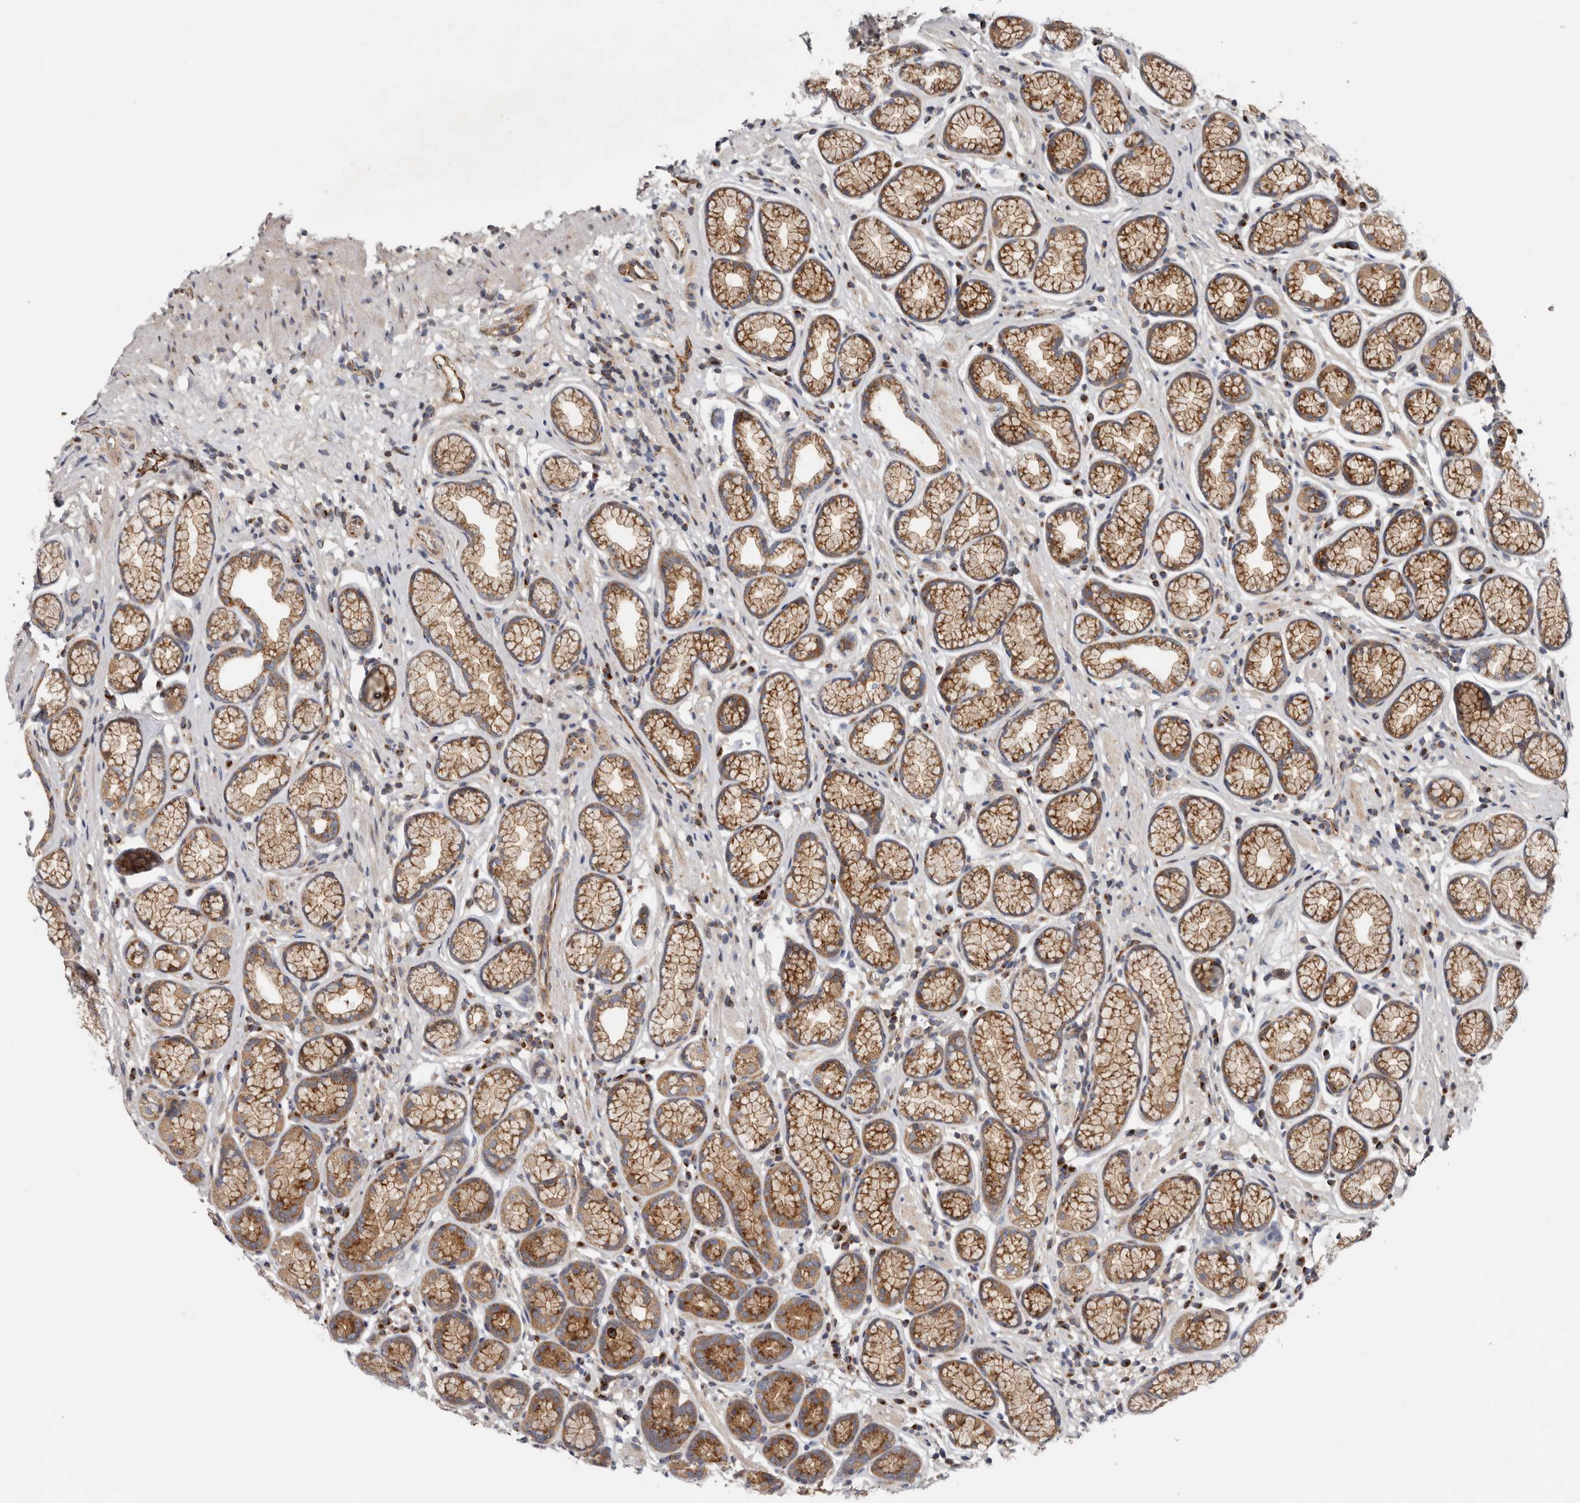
{"staining": {"intensity": "moderate", "quantity": ">75%", "location": "cytoplasmic/membranous"}, "tissue": "stomach", "cell_type": "Glandular cells", "image_type": "normal", "snomed": [{"axis": "morphology", "description": "Normal tissue, NOS"}, {"axis": "topography", "description": "Stomach"}], "caption": "IHC (DAB (3,3'-diaminobenzidine)) staining of normal stomach exhibits moderate cytoplasmic/membranous protein positivity in about >75% of glandular cells. (DAB IHC with brightfield microscopy, high magnification).", "gene": "LUZP1", "patient": {"sex": "male", "age": 42}}